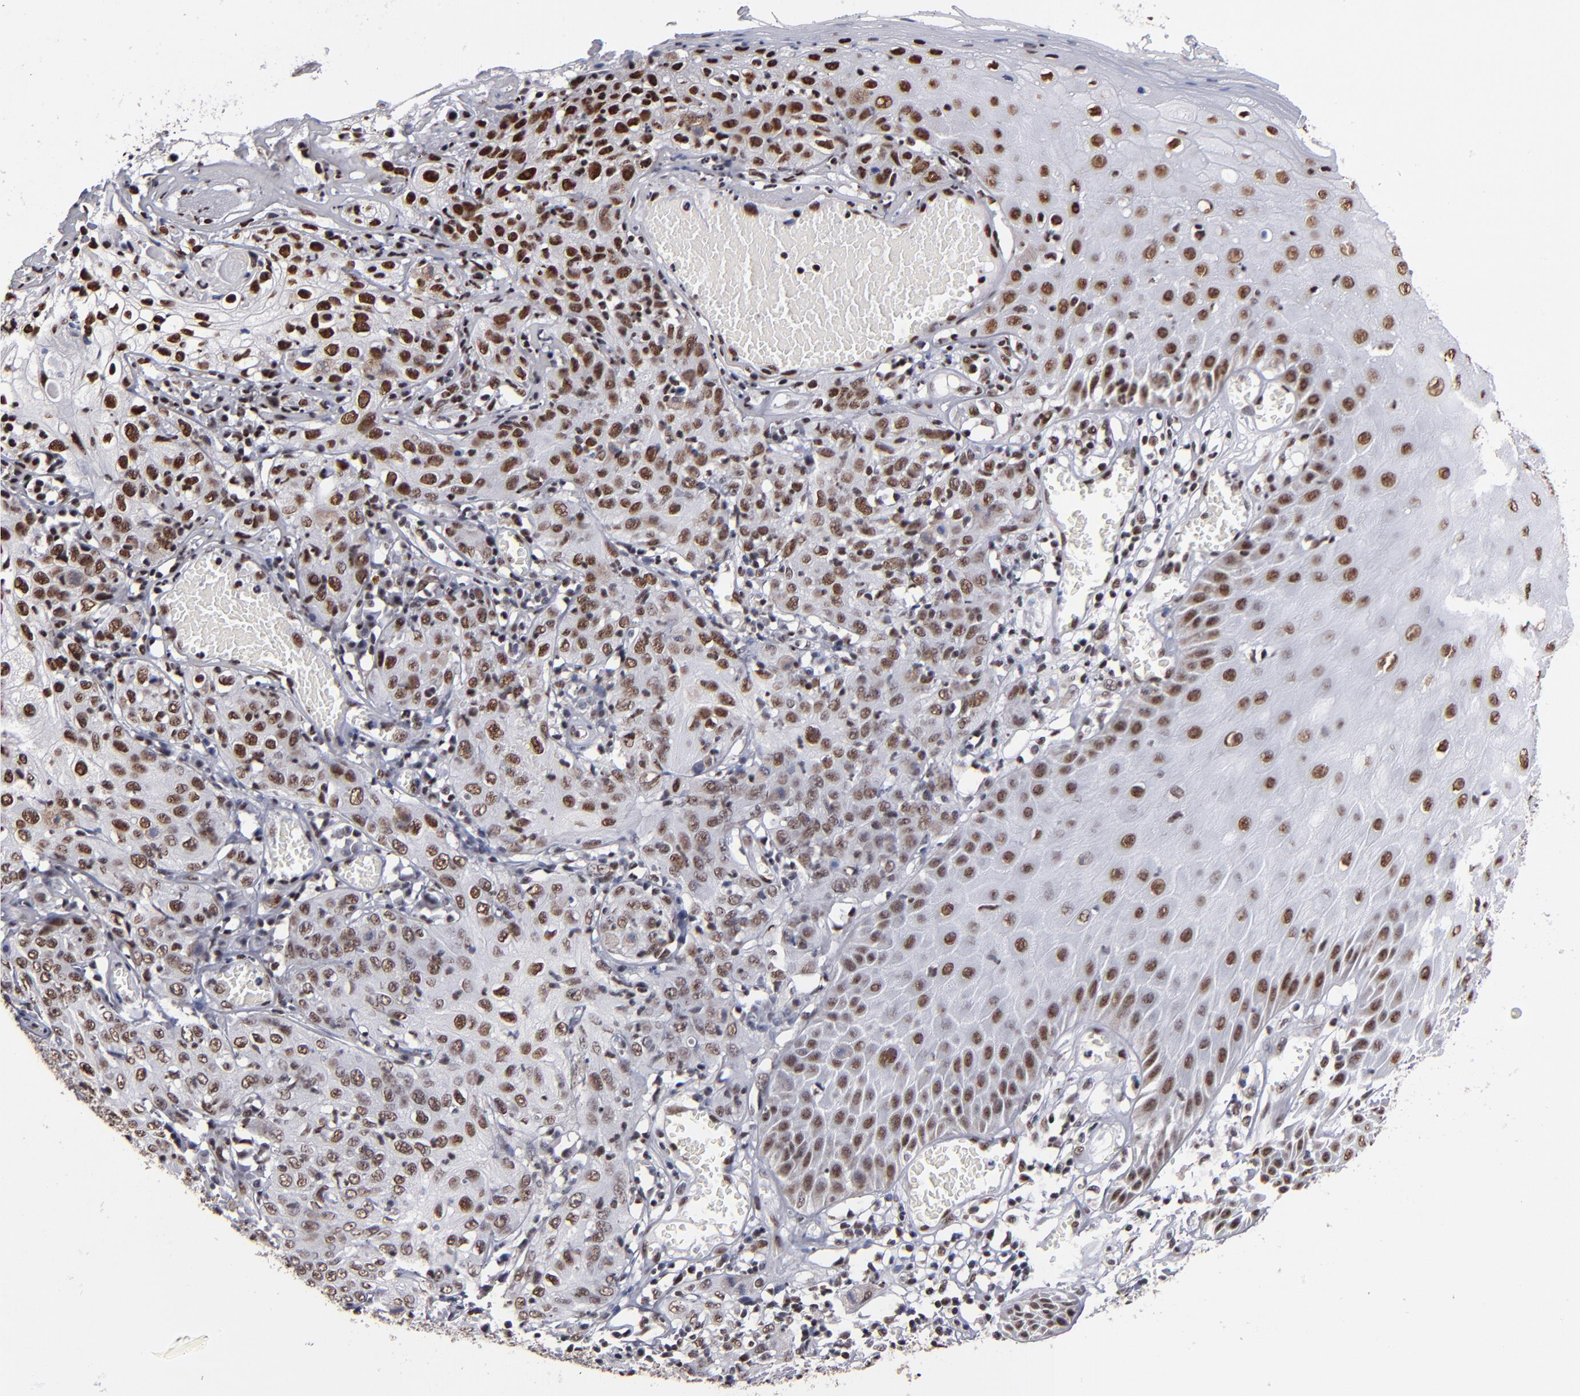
{"staining": {"intensity": "strong", "quantity": ">75%", "location": "nuclear"}, "tissue": "skin cancer", "cell_type": "Tumor cells", "image_type": "cancer", "snomed": [{"axis": "morphology", "description": "Squamous cell carcinoma, NOS"}, {"axis": "topography", "description": "Skin"}], "caption": "Human skin squamous cell carcinoma stained with a protein marker reveals strong staining in tumor cells.", "gene": "MN1", "patient": {"sex": "male", "age": 65}}